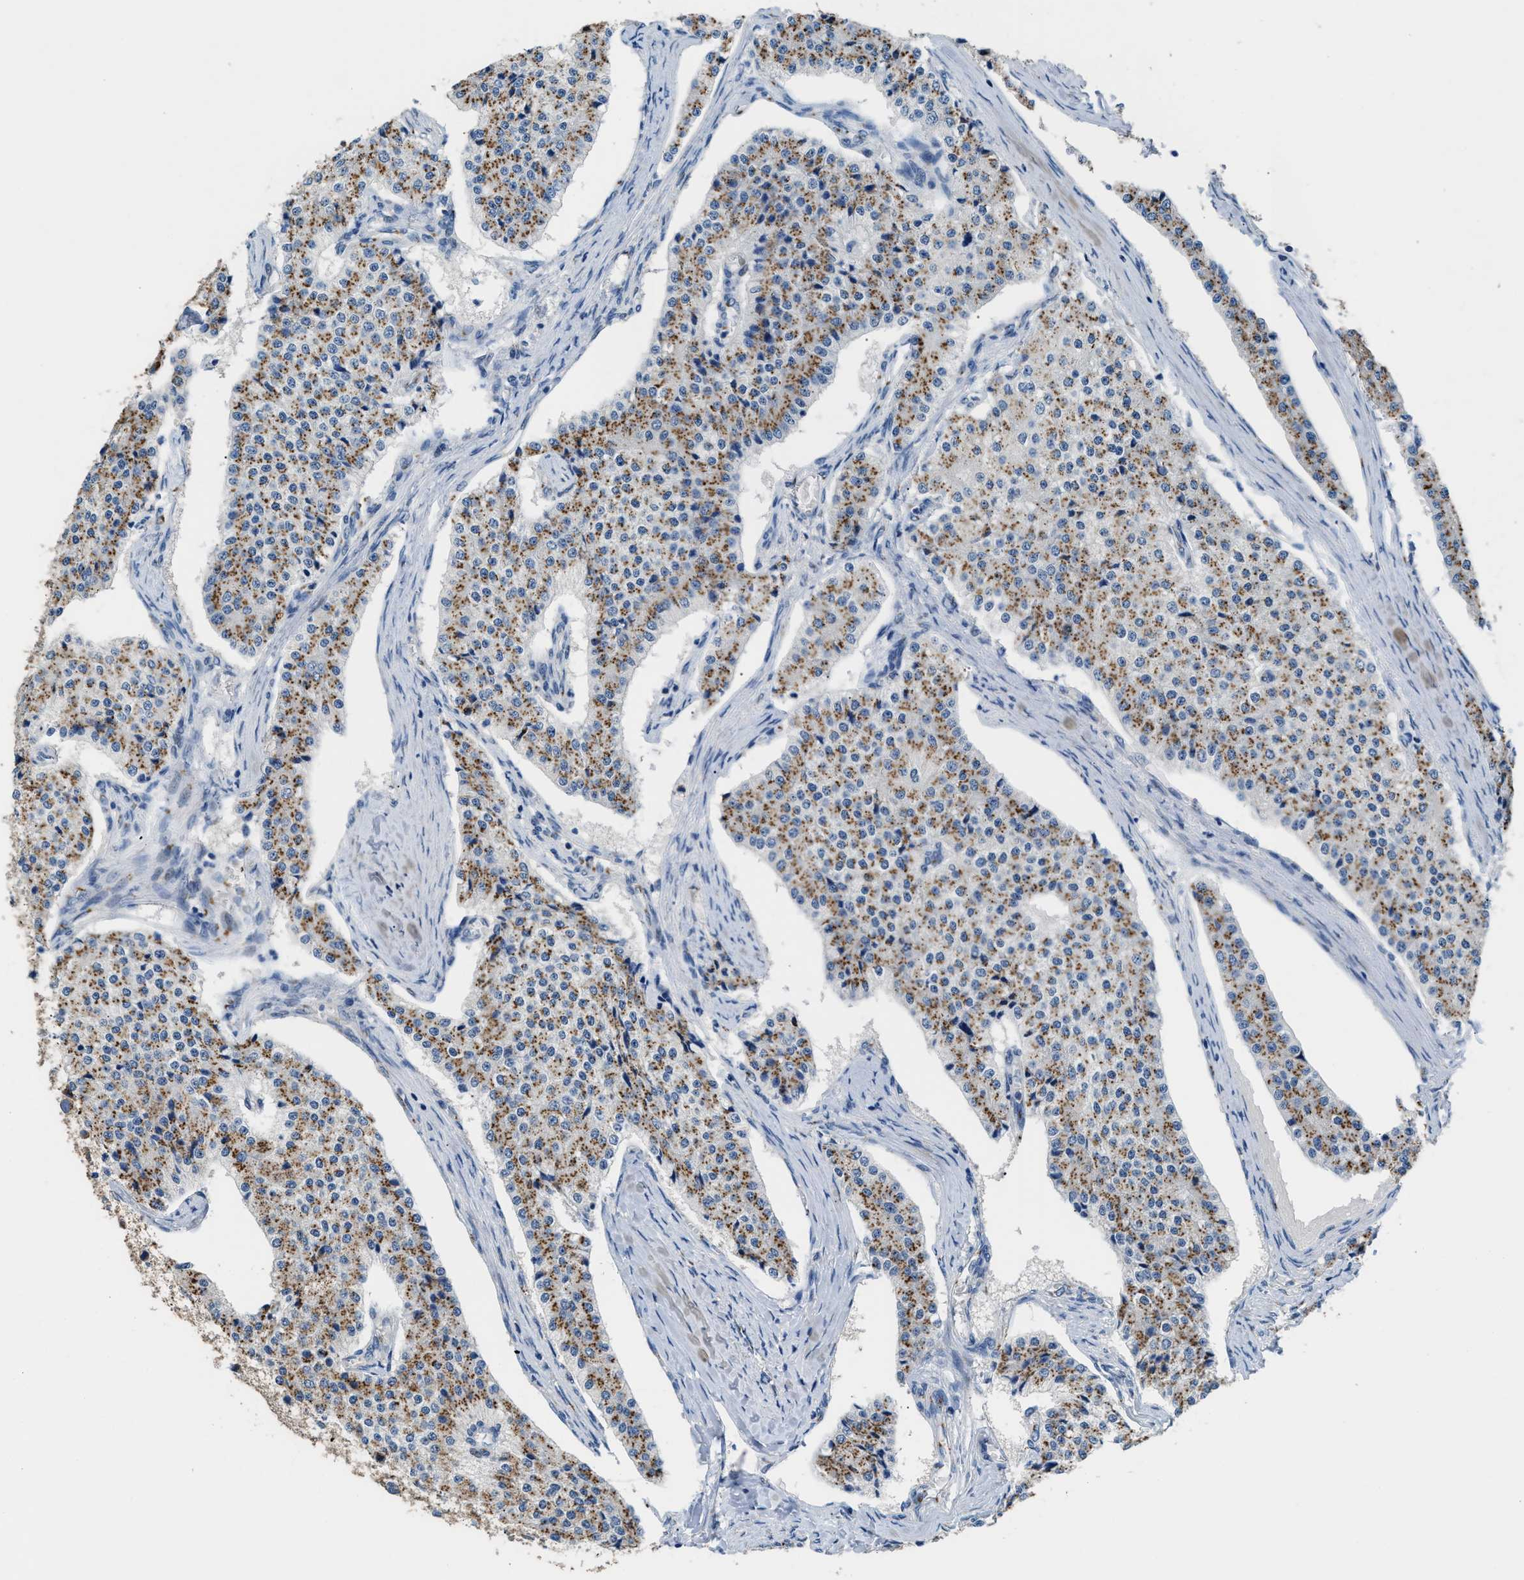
{"staining": {"intensity": "moderate", "quantity": ">75%", "location": "cytoplasmic/membranous"}, "tissue": "carcinoid", "cell_type": "Tumor cells", "image_type": "cancer", "snomed": [{"axis": "morphology", "description": "Carcinoid, malignant, NOS"}, {"axis": "topography", "description": "Colon"}], "caption": "Protein staining by immunohistochemistry reveals moderate cytoplasmic/membranous expression in approximately >75% of tumor cells in carcinoid (malignant). The protein of interest is stained brown, and the nuclei are stained in blue (DAB IHC with brightfield microscopy, high magnification).", "gene": "GOLM1", "patient": {"sex": "female", "age": 52}}